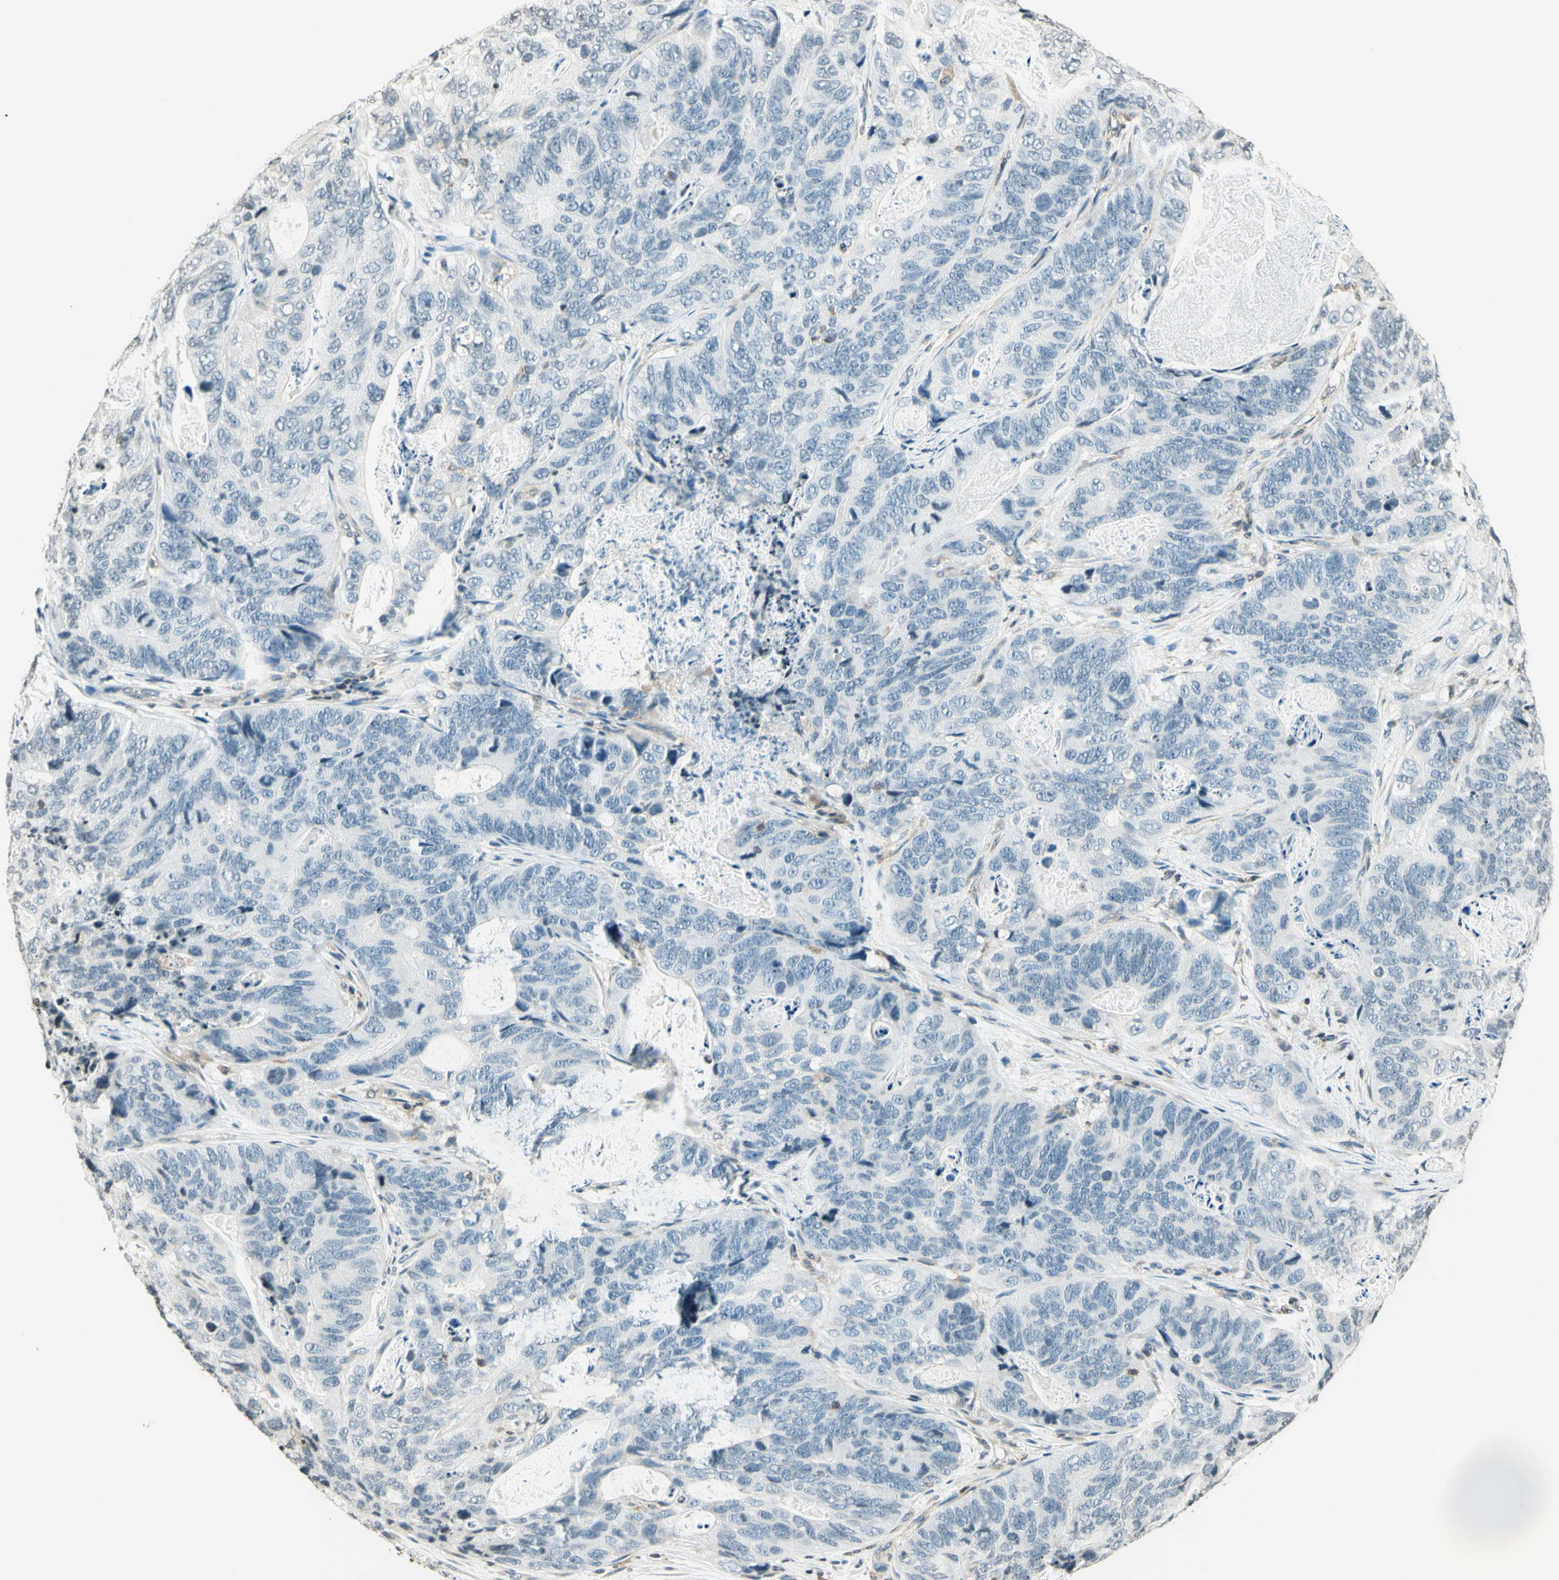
{"staining": {"intensity": "negative", "quantity": "none", "location": "none"}, "tissue": "stomach cancer", "cell_type": "Tumor cells", "image_type": "cancer", "snomed": [{"axis": "morphology", "description": "Adenocarcinoma, NOS"}, {"axis": "topography", "description": "Stomach"}], "caption": "DAB immunohistochemical staining of adenocarcinoma (stomach) reveals no significant positivity in tumor cells.", "gene": "WIPF1", "patient": {"sex": "female", "age": 89}}